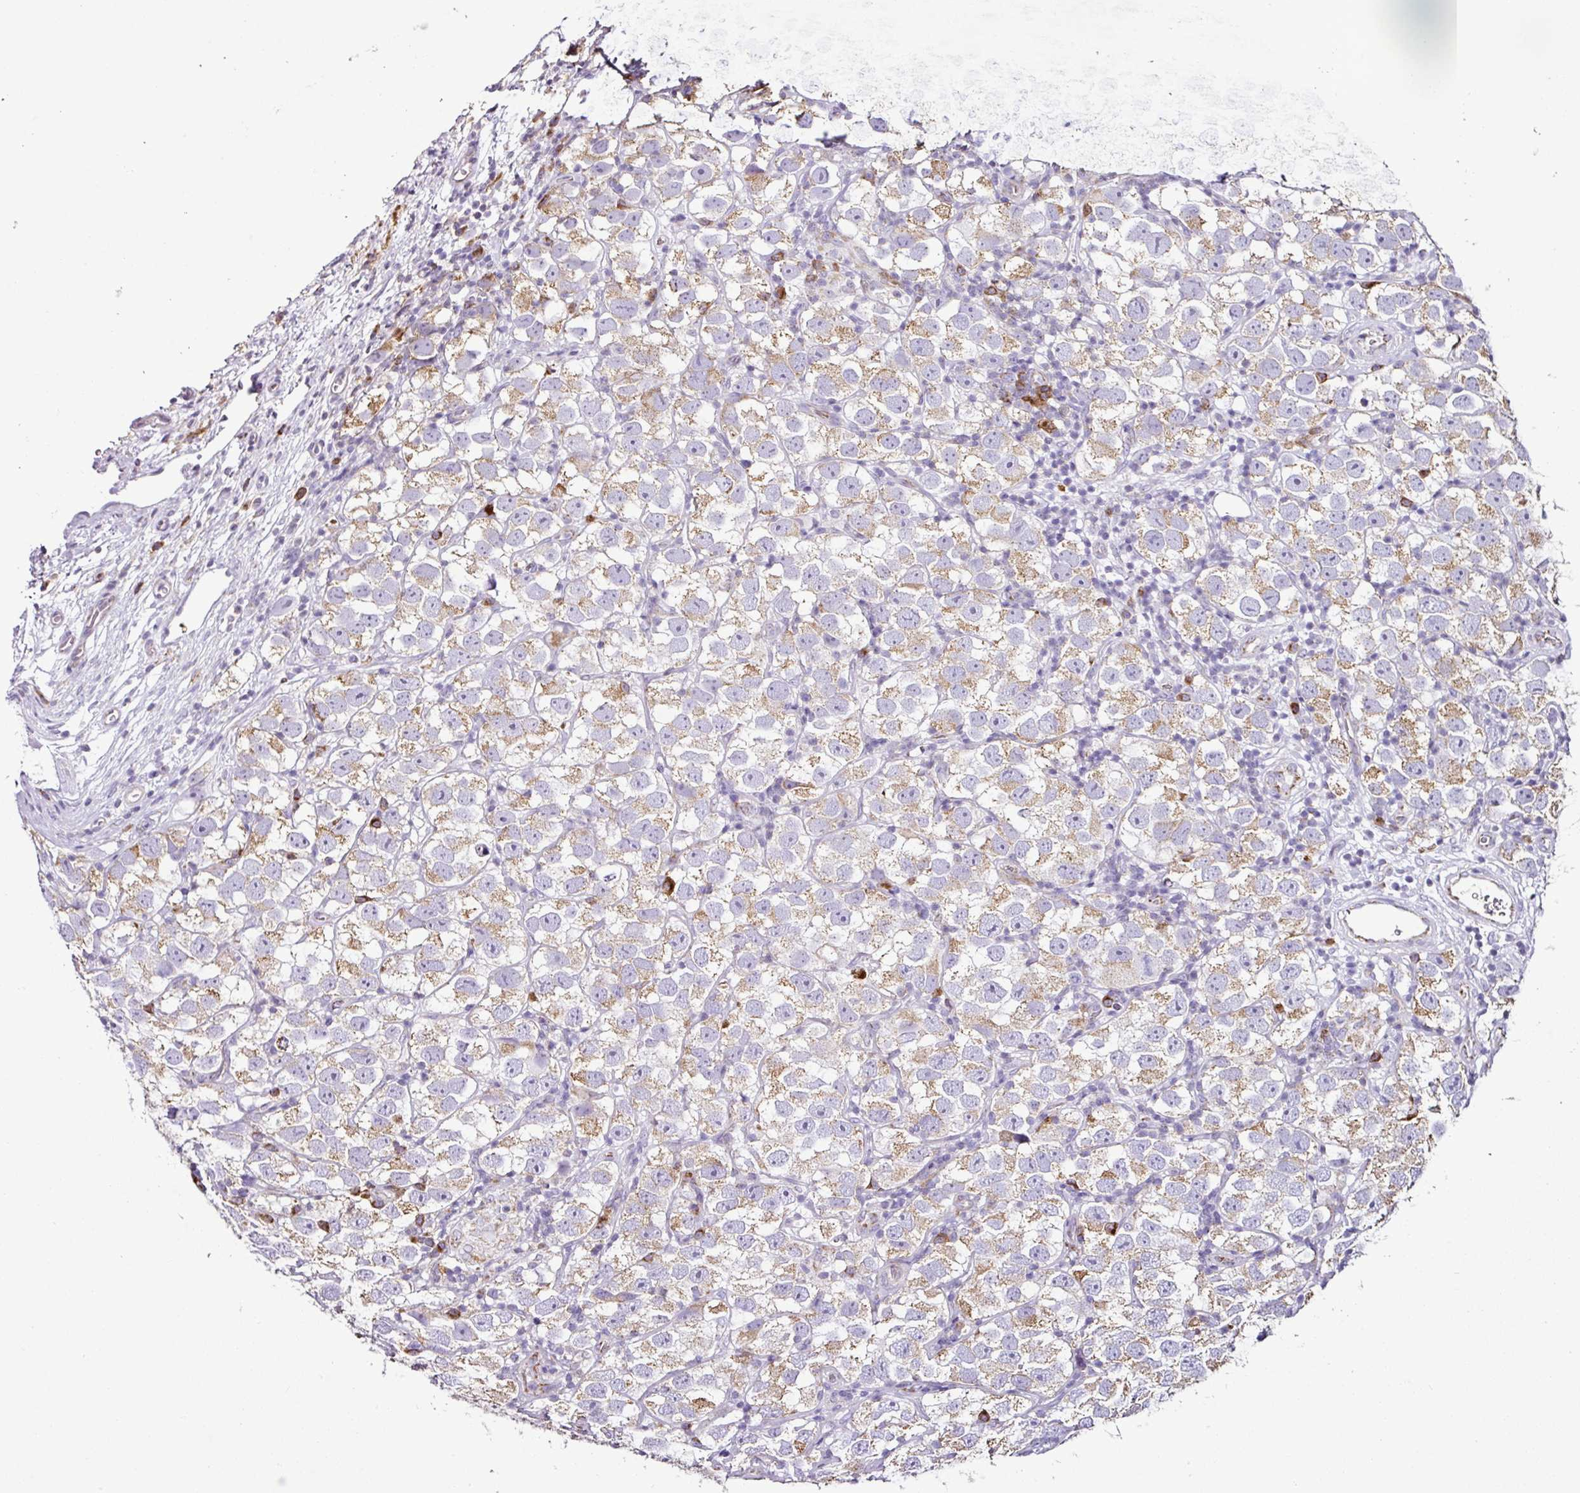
{"staining": {"intensity": "moderate", "quantity": "25%-75%", "location": "cytoplasmic/membranous"}, "tissue": "testis cancer", "cell_type": "Tumor cells", "image_type": "cancer", "snomed": [{"axis": "morphology", "description": "Seminoma, NOS"}, {"axis": "topography", "description": "Testis"}], "caption": "Brown immunohistochemical staining in seminoma (testis) displays moderate cytoplasmic/membranous expression in approximately 25%-75% of tumor cells.", "gene": "DPAGT1", "patient": {"sex": "male", "age": 26}}